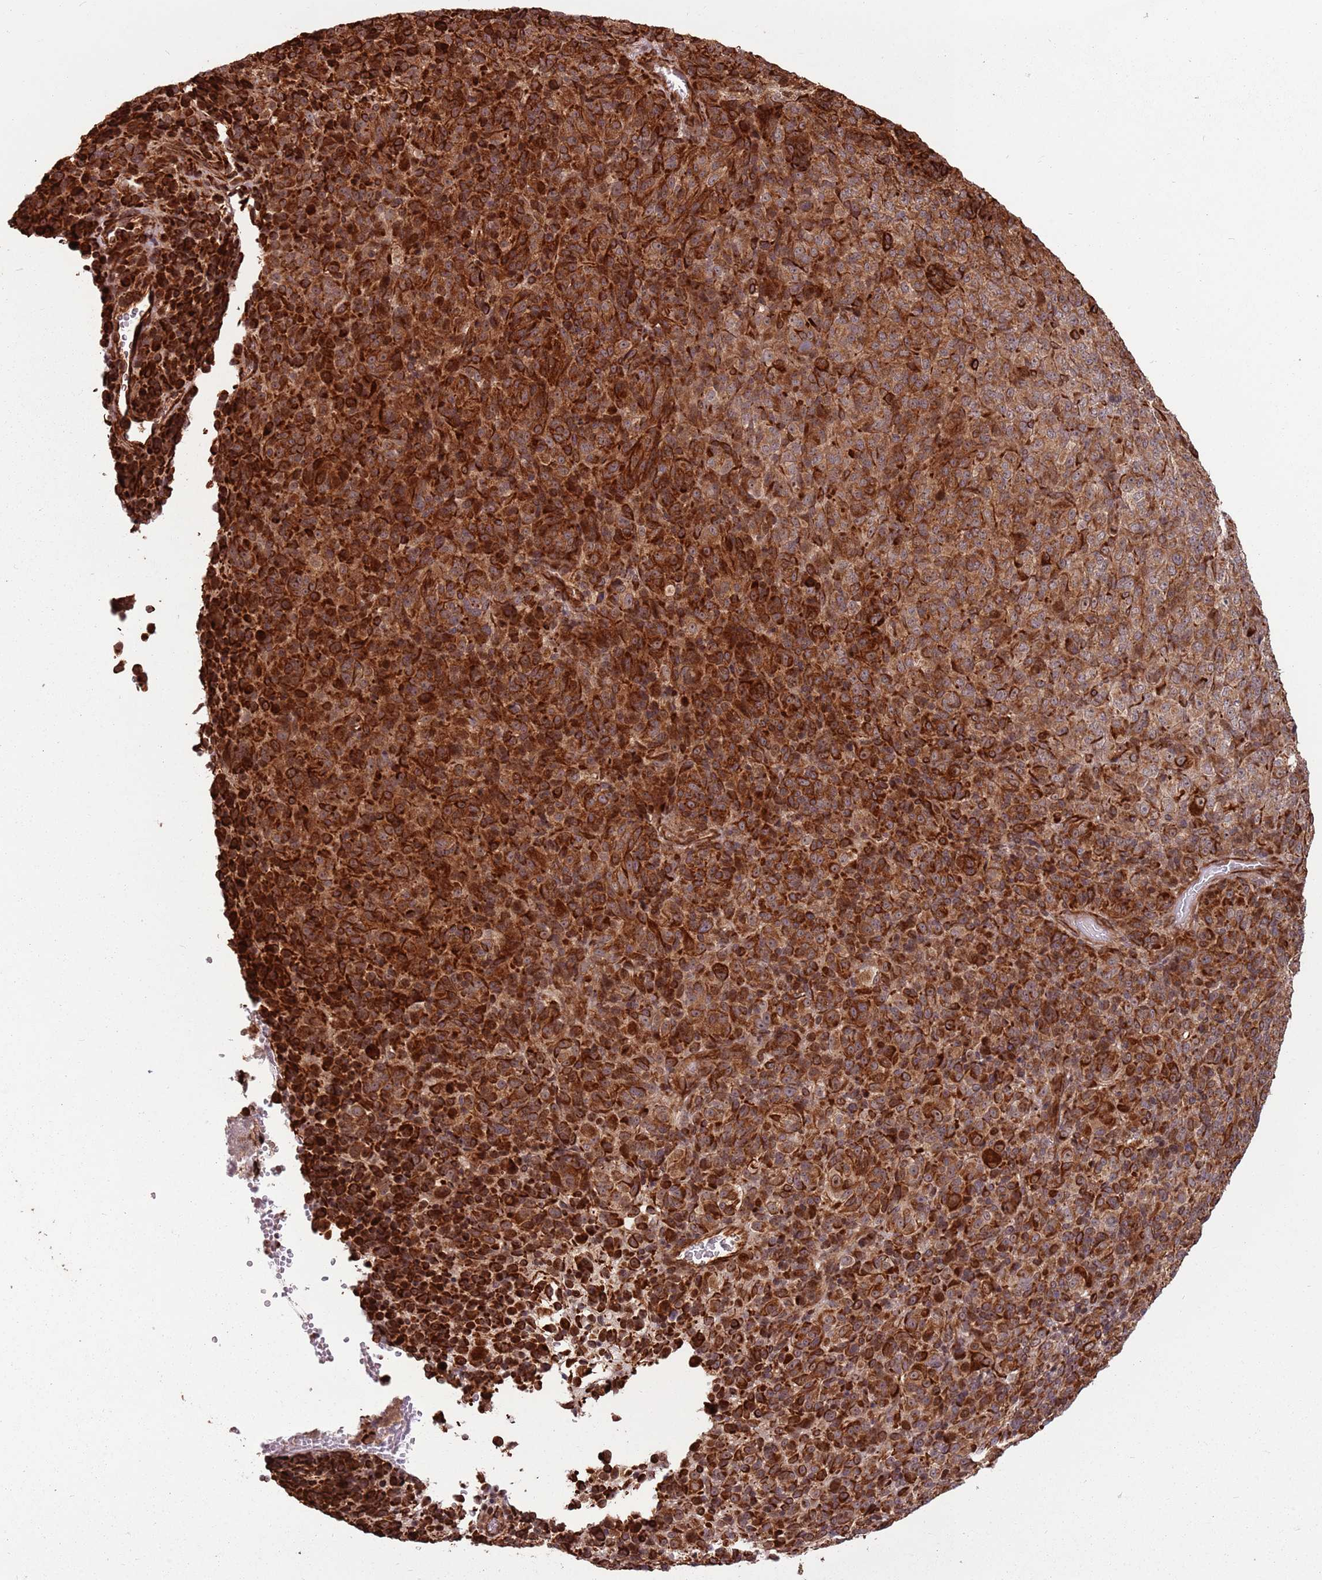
{"staining": {"intensity": "strong", "quantity": ">75%", "location": "cytoplasmic/membranous,nuclear"}, "tissue": "melanoma", "cell_type": "Tumor cells", "image_type": "cancer", "snomed": [{"axis": "morphology", "description": "Malignant melanoma, Metastatic site"}, {"axis": "topography", "description": "Brain"}], "caption": "This is a histology image of IHC staining of melanoma, which shows strong staining in the cytoplasmic/membranous and nuclear of tumor cells.", "gene": "ADAMTS3", "patient": {"sex": "female", "age": 56}}